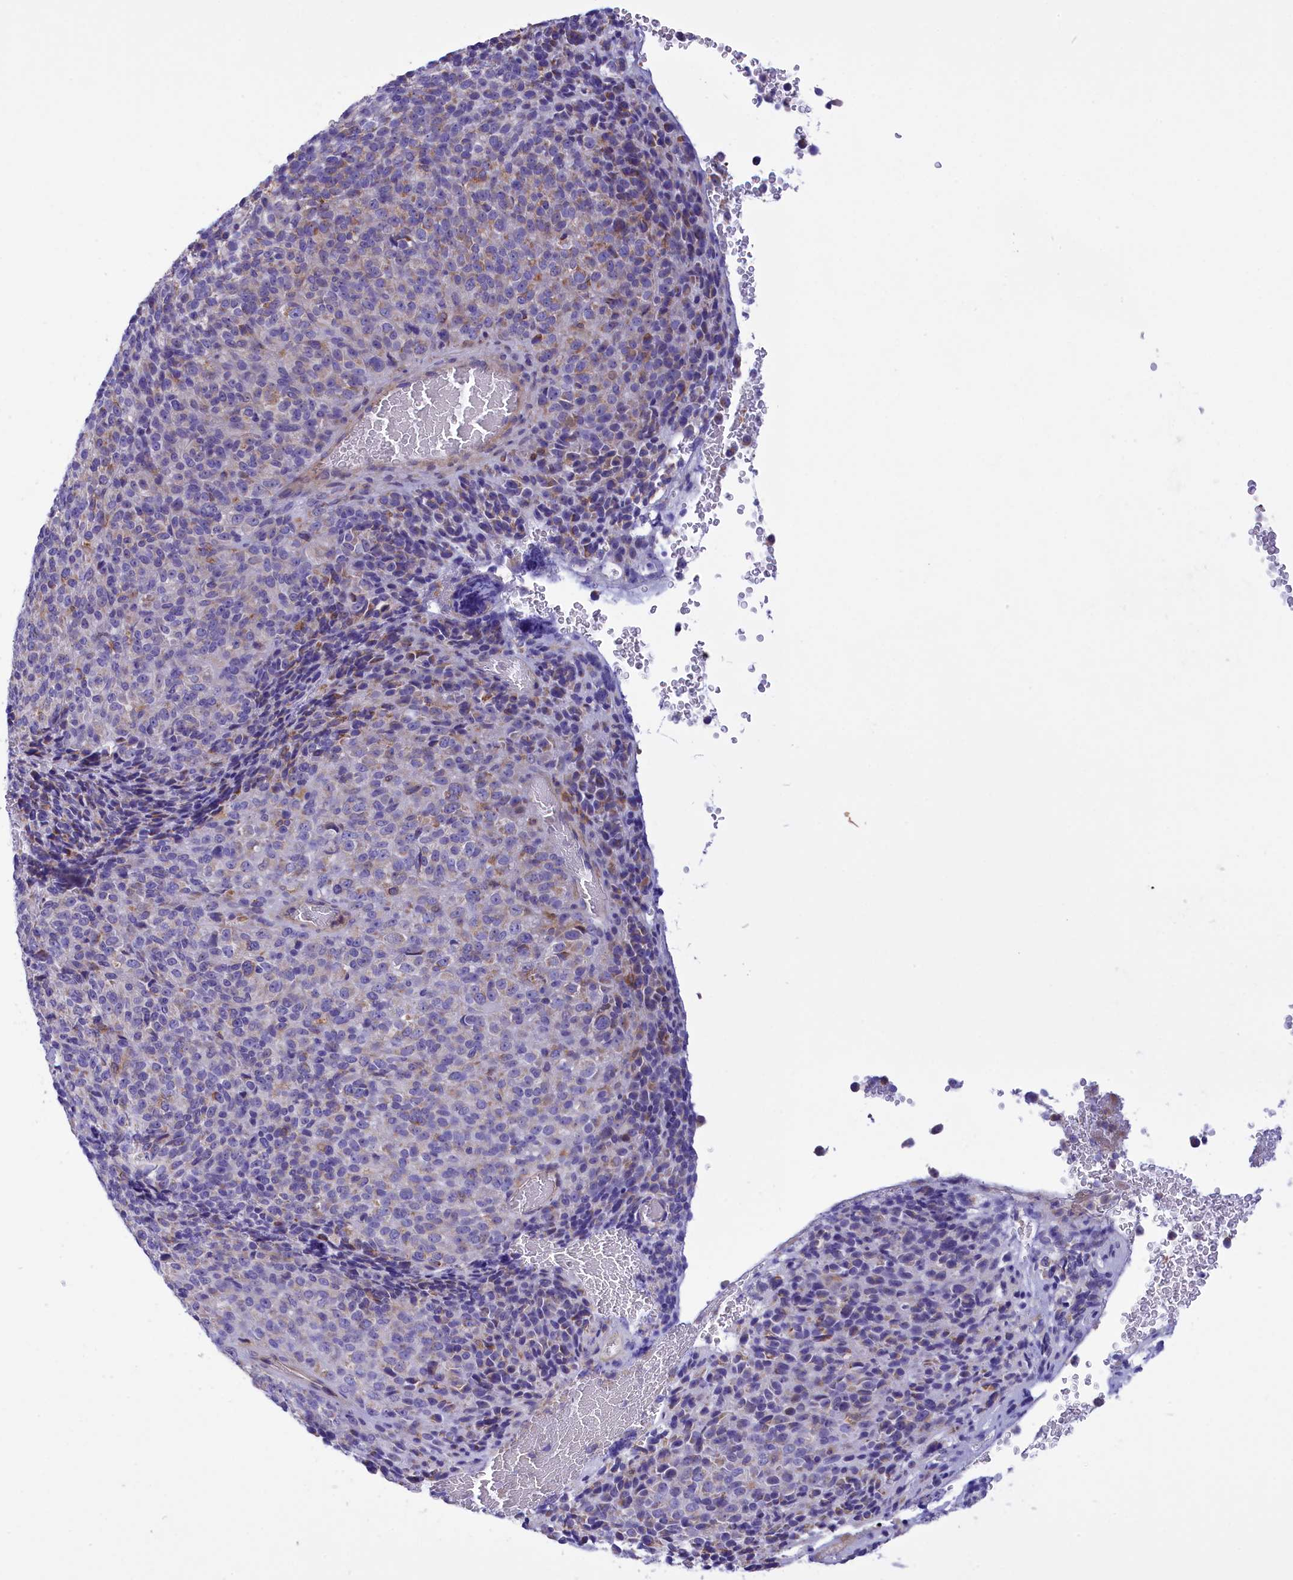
{"staining": {"intensity": "weak", "quantity": "<25%", "location": "cytoplasmic/membranous"}, "tissue": "melanoma", "cell_type": "Tumor cells", "image_type": "cancer", "snomed": [{"axis": "morphology", "description": "Malignant melanoma, Metastatic site"}, {"axis": "topography", "description": "Brain"}], "caption": "High power microscopy micrograph of an immunohistochemistry (IHC) histopathology image of malignant melanoma (metastatic site), revealing no significant staining in tumor cells.", "gene": "CORO7-PAM16", "patient": {"sex": "female", "age": 56}}